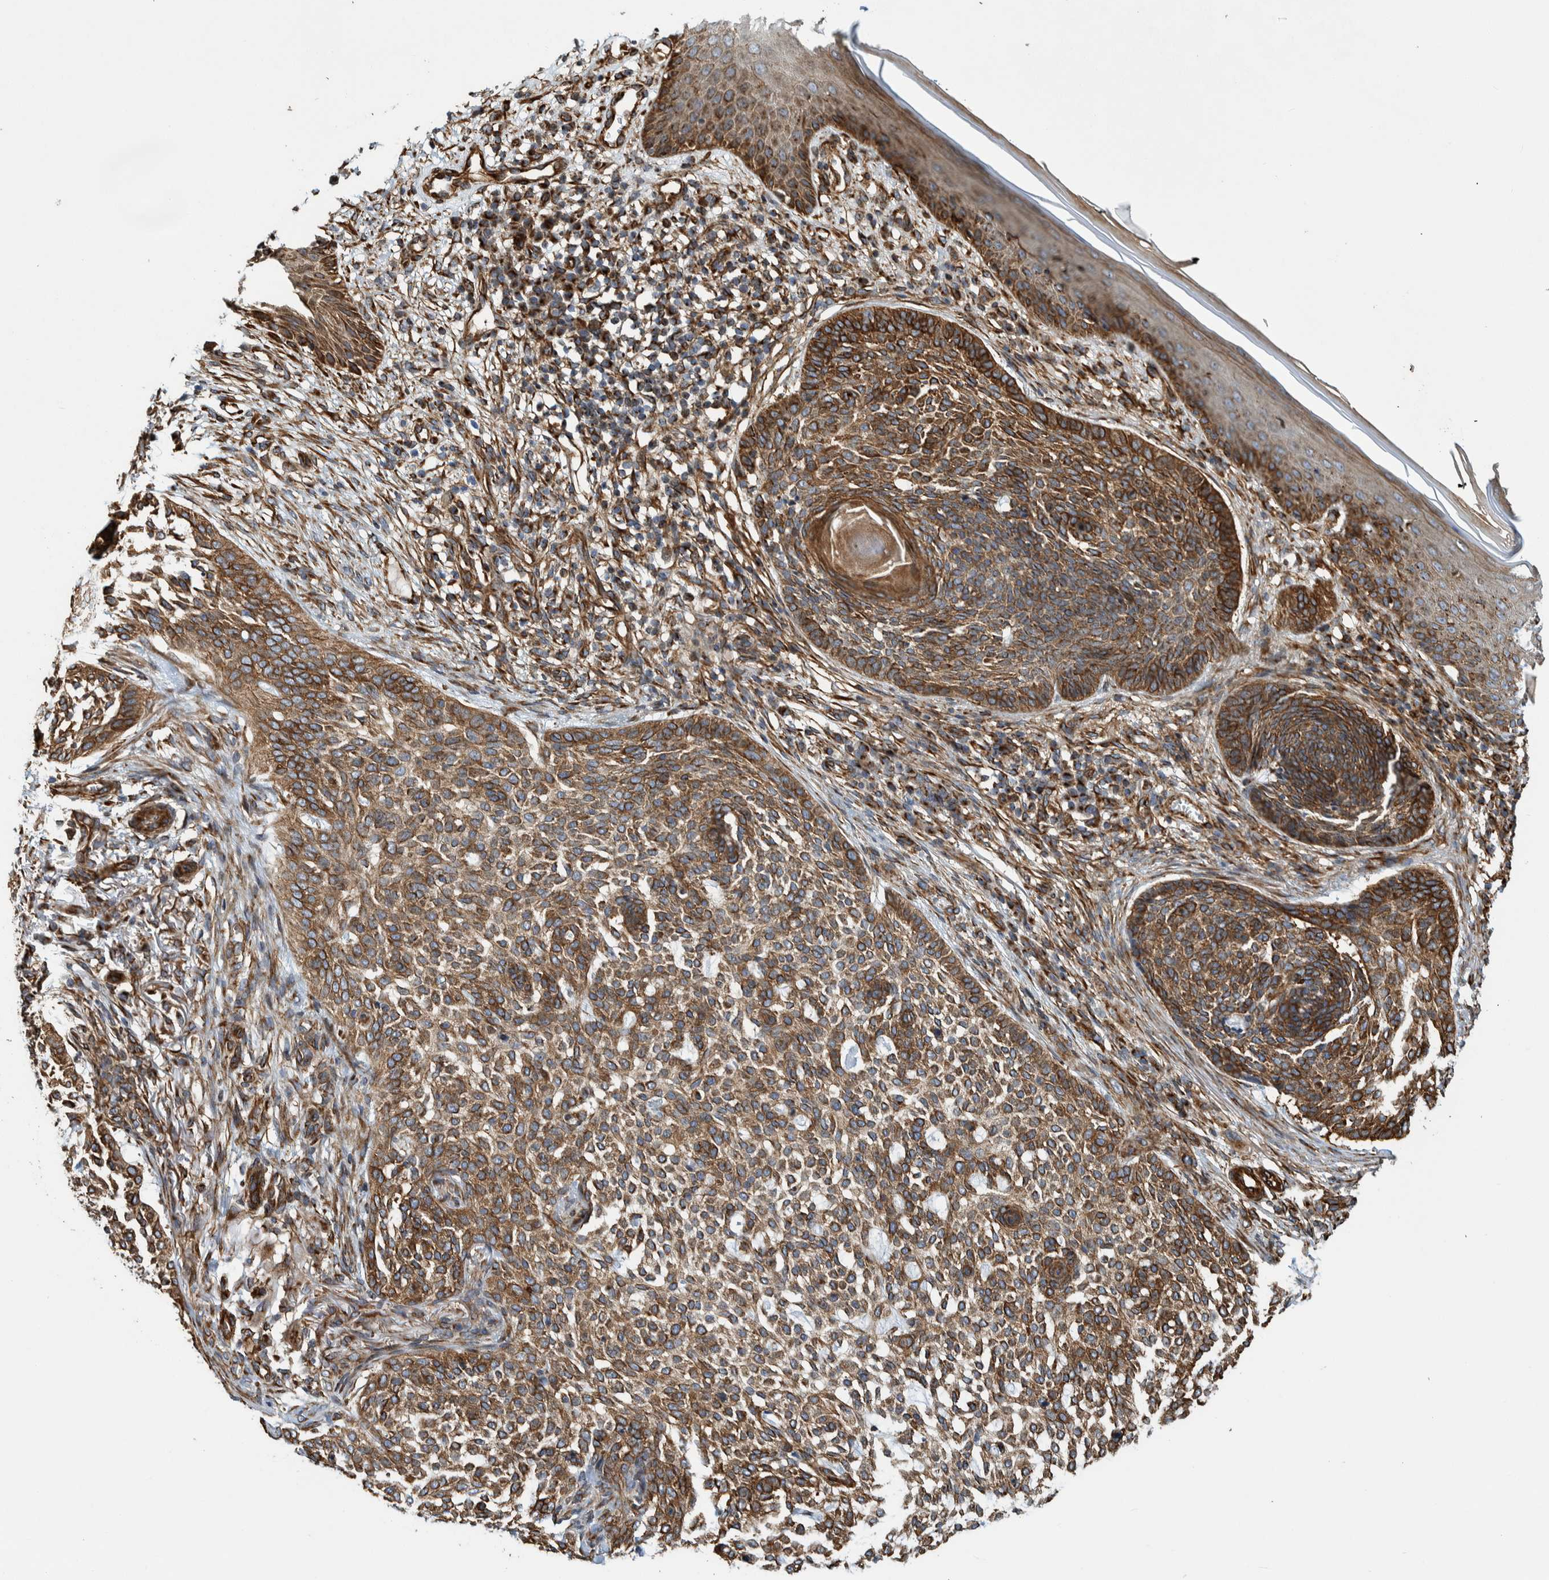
{"staining": {"intensity": "moderate", "quantity": ">75%", "location": "cytoplasmic/membranous"}, "tissue": "skin cancer", "cell_type": "Tumor cells", "image_type": "cancer", "snomed": [{"axis": "morphology", "description": "Basal cell carcinoma"}, {"axis": "topography", "description": "Skin"}], "caption": "IHC of skin cancer (basal cell carcinoma) demonstrates medium levels of moderate cytoplasmic/membranous staining in about >75% of tumor cells. Using DAB (3,3'-diaminobenzidine) (brown) and hematoxylin (blue) stains, captured at high magnification using brightfield microscopy.", "gene": "CCDC57", "patient": {"sex": "female", "age": 64}}